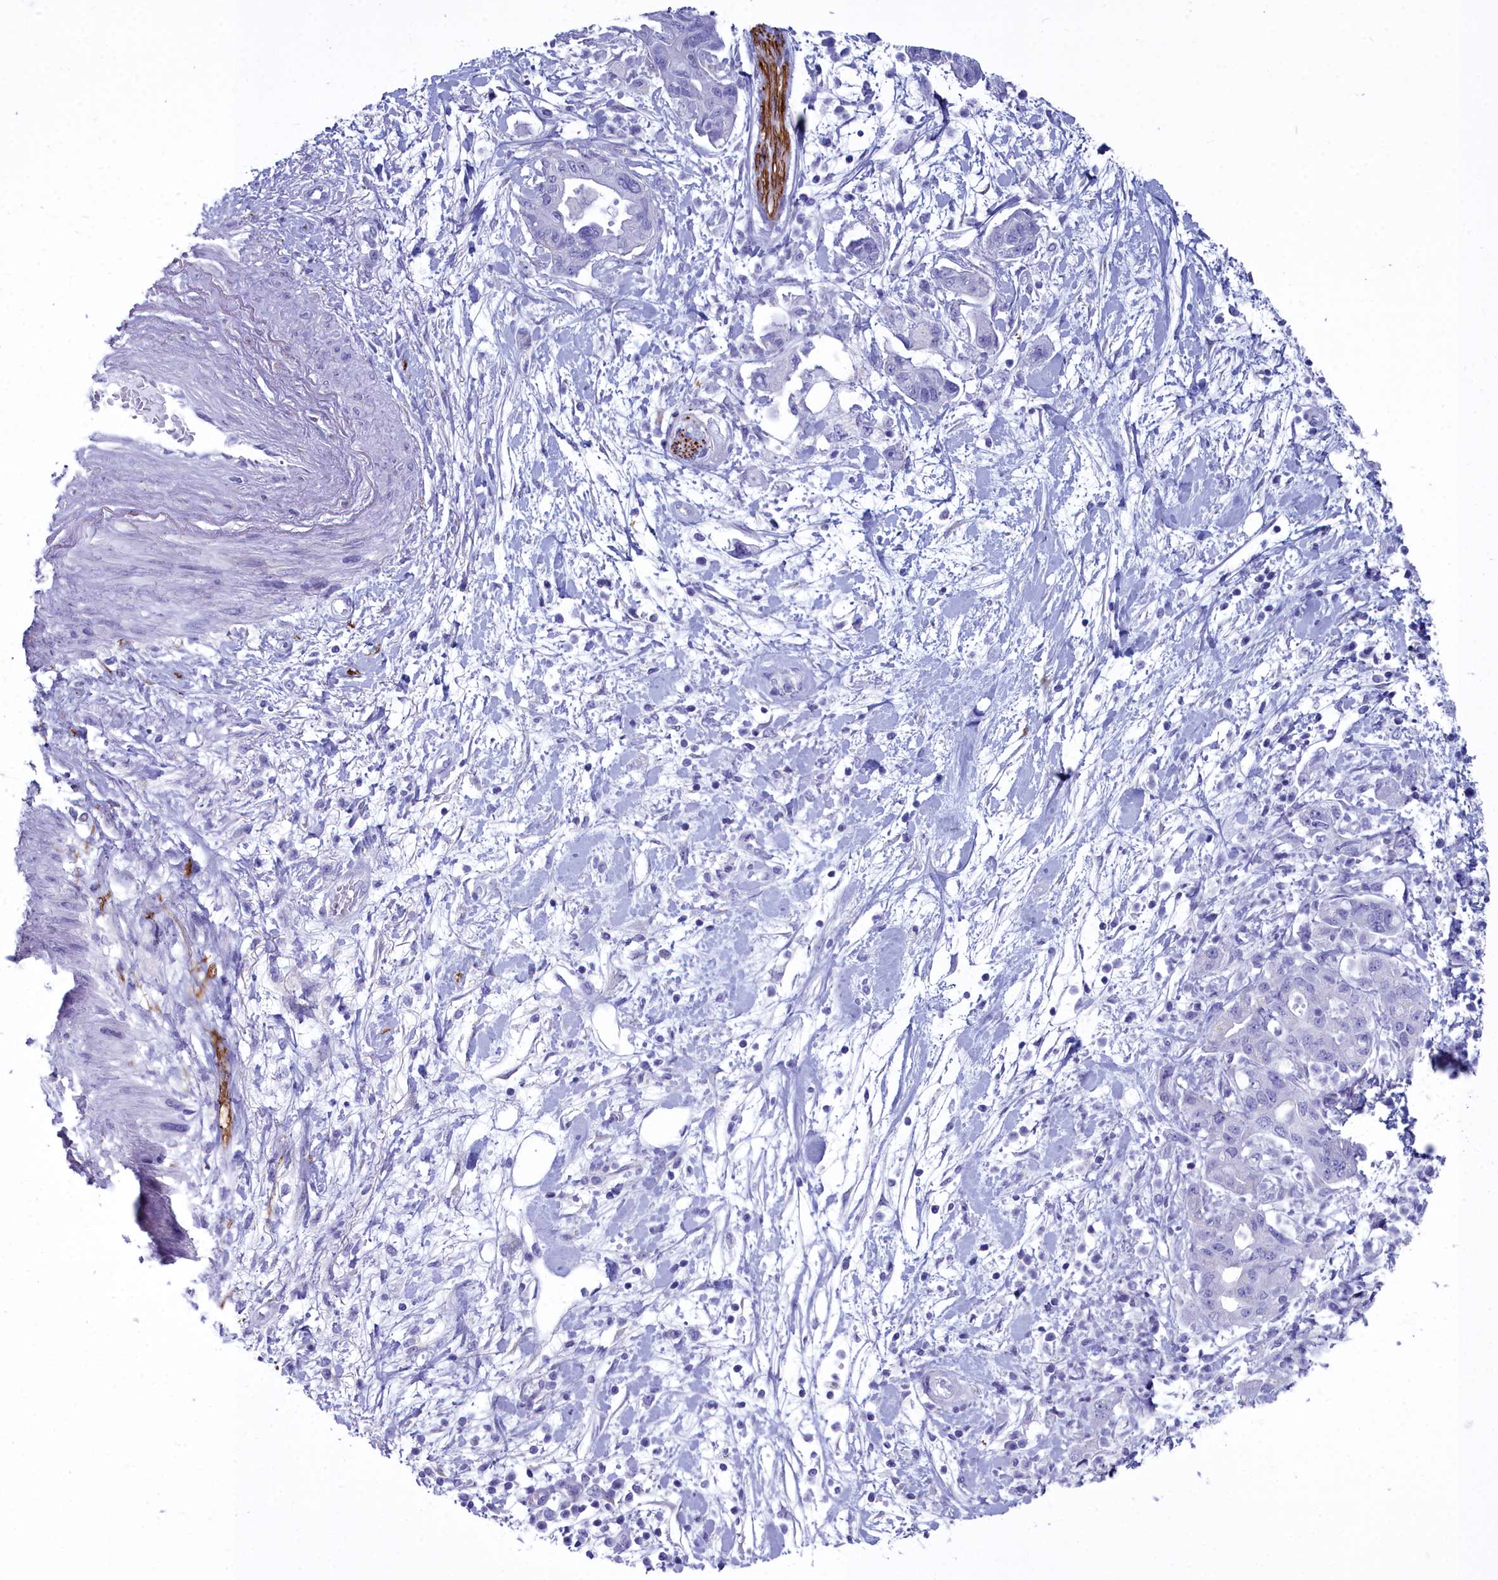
{"staining": {"intensity": "negative", "quantity": "none", "location": "none"}, "tissue": "pancreatic cancer", "cell_type": "Tumor cells", "image_type": "cancer", "snomed": [{"axis": "morphology", "description": "Adenocarcinoma, NOS"}, {"axis": "topography", "description": "Pancreas"}], "caption": "This is an immunohistochemistry (IHC) photomicrograph of human adenocarcinoma (pancreatic). There is no expression in tumor cells.", "gene": "MAP6", "patient": {"sex": "female", "age": 73}}